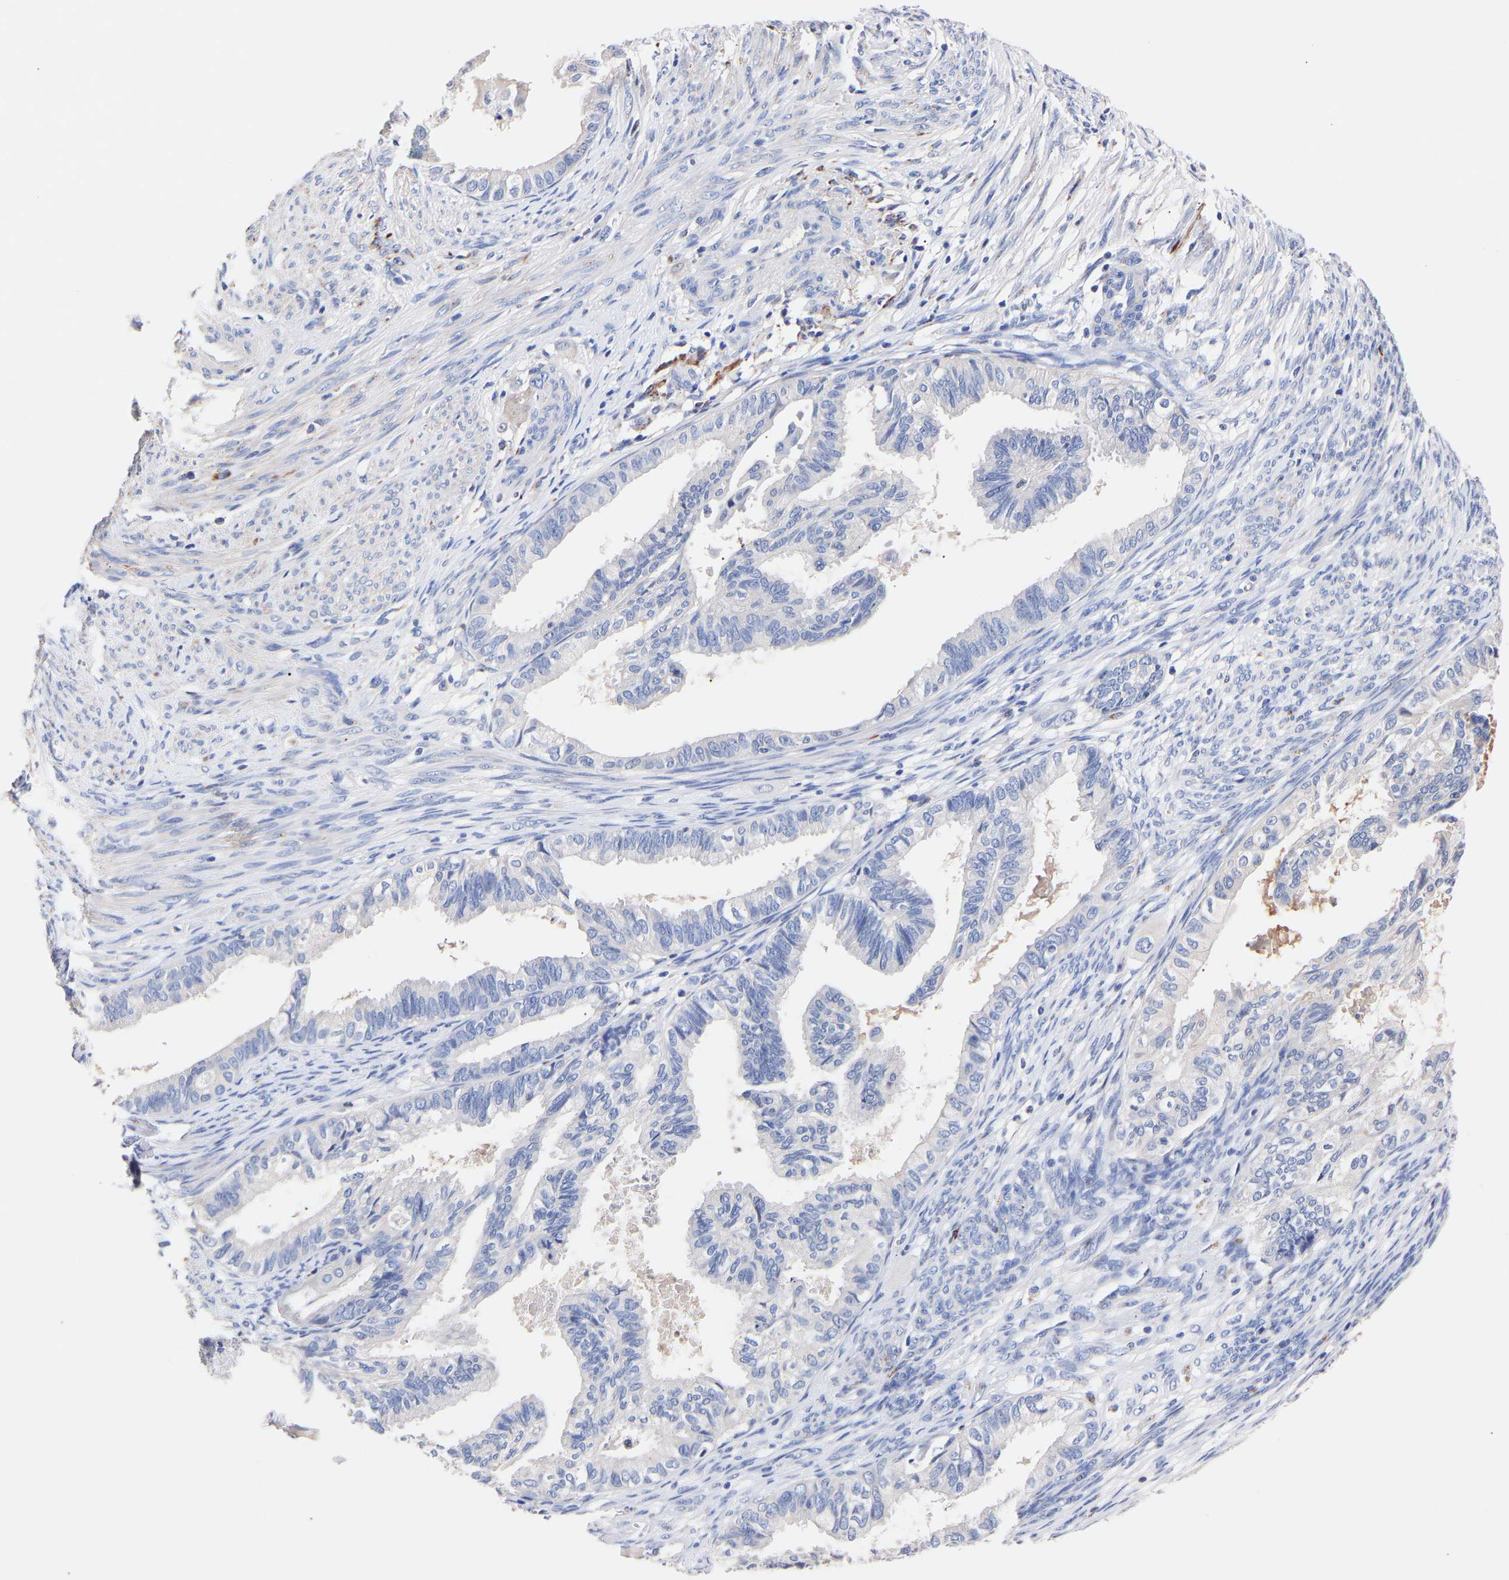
{"staining": {"intensity": "moderate", "quantity": "<25%", "location": "cytoplasmic/membranous,nuclear"}, "tissue": "cervical cancer", "cell_type": "Tumor cells", "image_type": "cancer", "snomed": [{"axis": "morphology", "description": "Normal tissue, NOS"}, {"axis": "morphology", "description": "Adenocarcinoma, NOS"}, {"axis": "topography", "description": "Cervix"}, {"axis": "topography", "description": "Endometrium"}], "caption": "Immunohistochemical staining of adenocarcinoma (cervical) reveals low levels of moderate cytoplasmic/membranous and nuclear protein expression in approximately <25% of tumor cells.", "gene": "SEM1", "patient": {"sex": "female", "age": 86}}